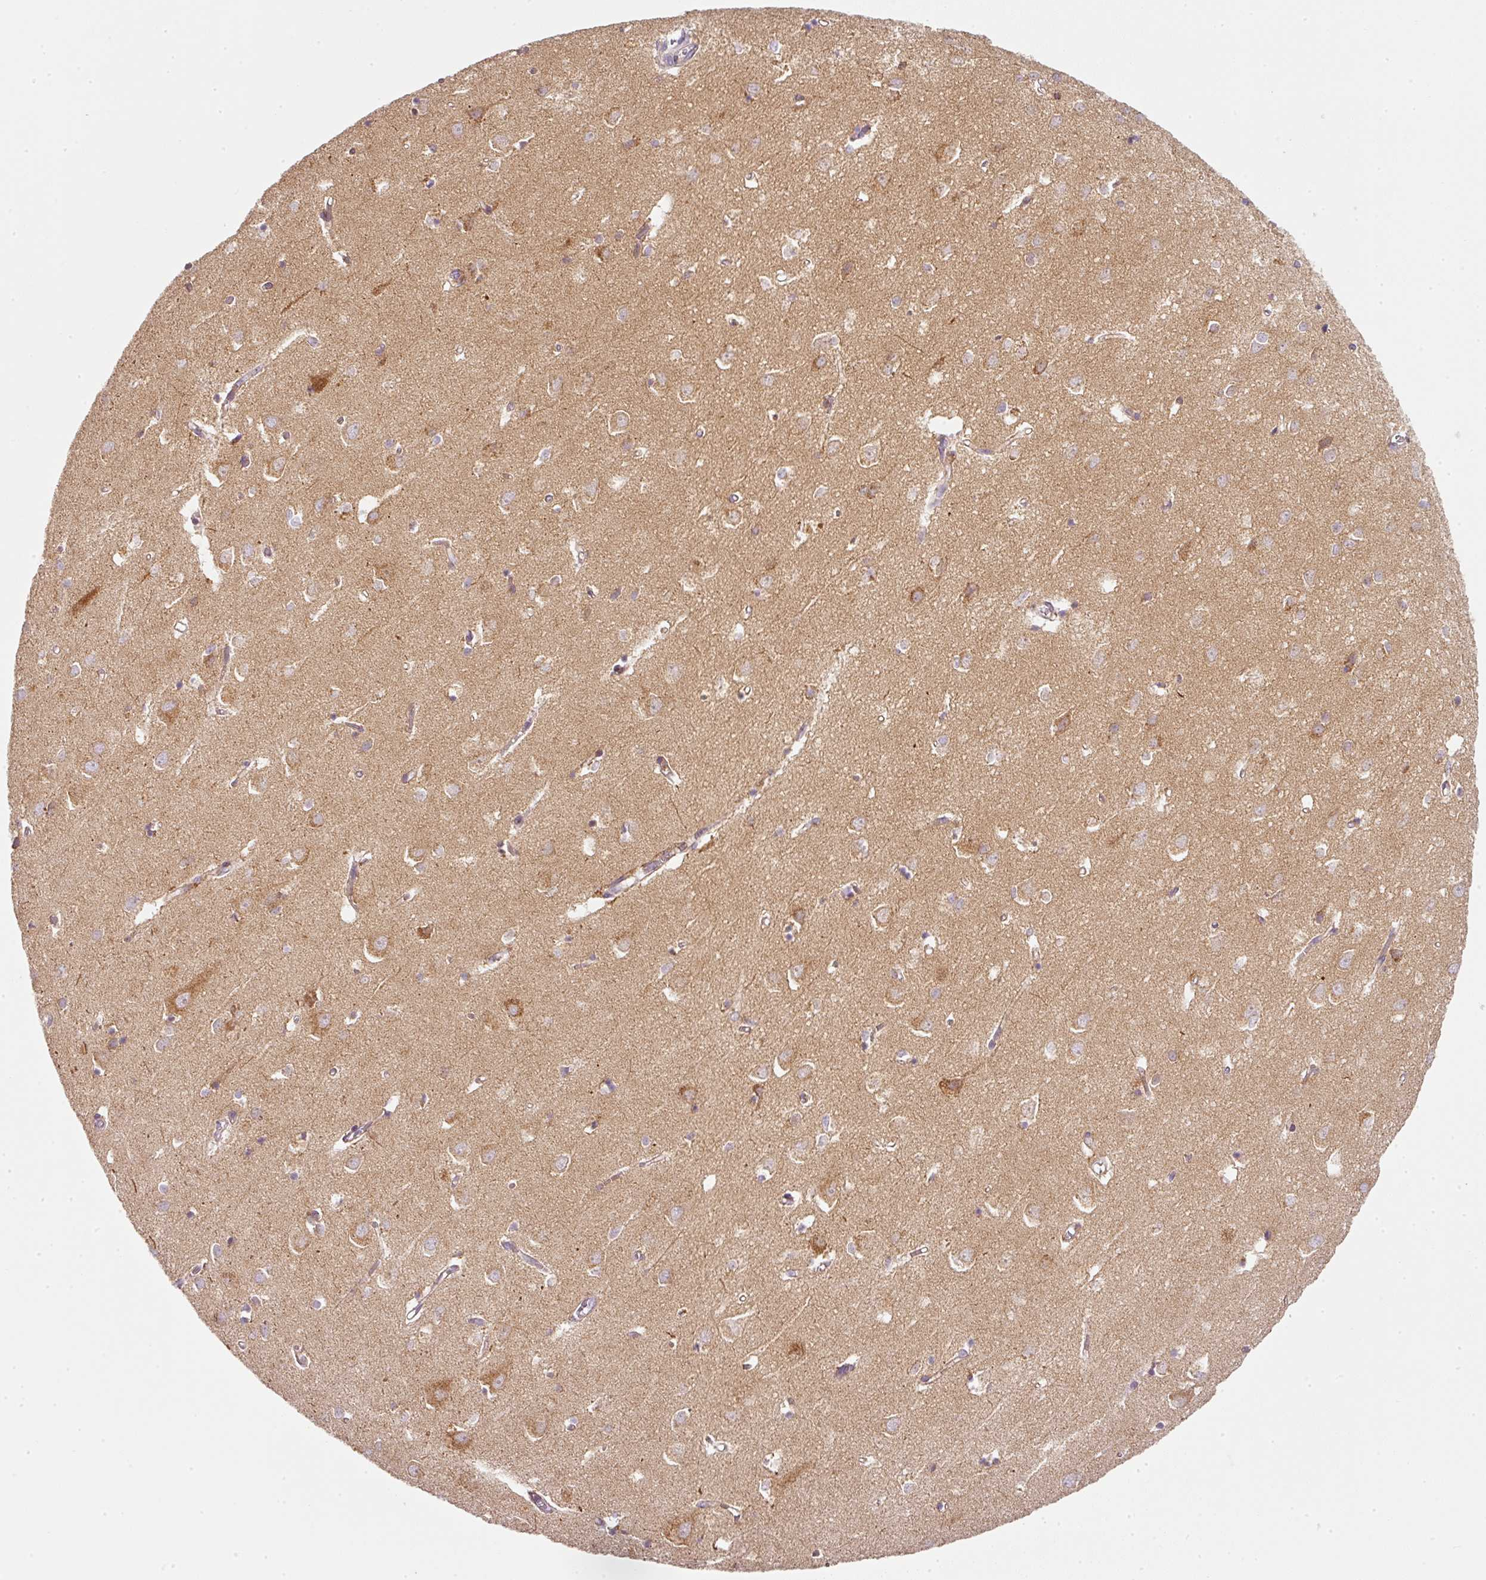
{"staining": {"intensity": "weak", "quantity": ">75%", "location": "cytoplasmic/membranous"}, "tissue": "cerebral cortex", "cell_type": "Endothelial cells", "image_type": "normal", "snomed": [{"axis": "morphology", "description": "Normal tissue, NOS"}, {"axis": "topography", "description": "Cerebral cortex"}], "caption": "This photomicrograph reveals normal cerebral cortex stained with immunohistochemistry to label a protein in brown. The cytoplasmic/membranous of endothelial cells show weak positivity for the protein. Nuclei are counter-stained blue.", "gene": "NDUFA1", "patient": {"sex": "male", "age": 70}}